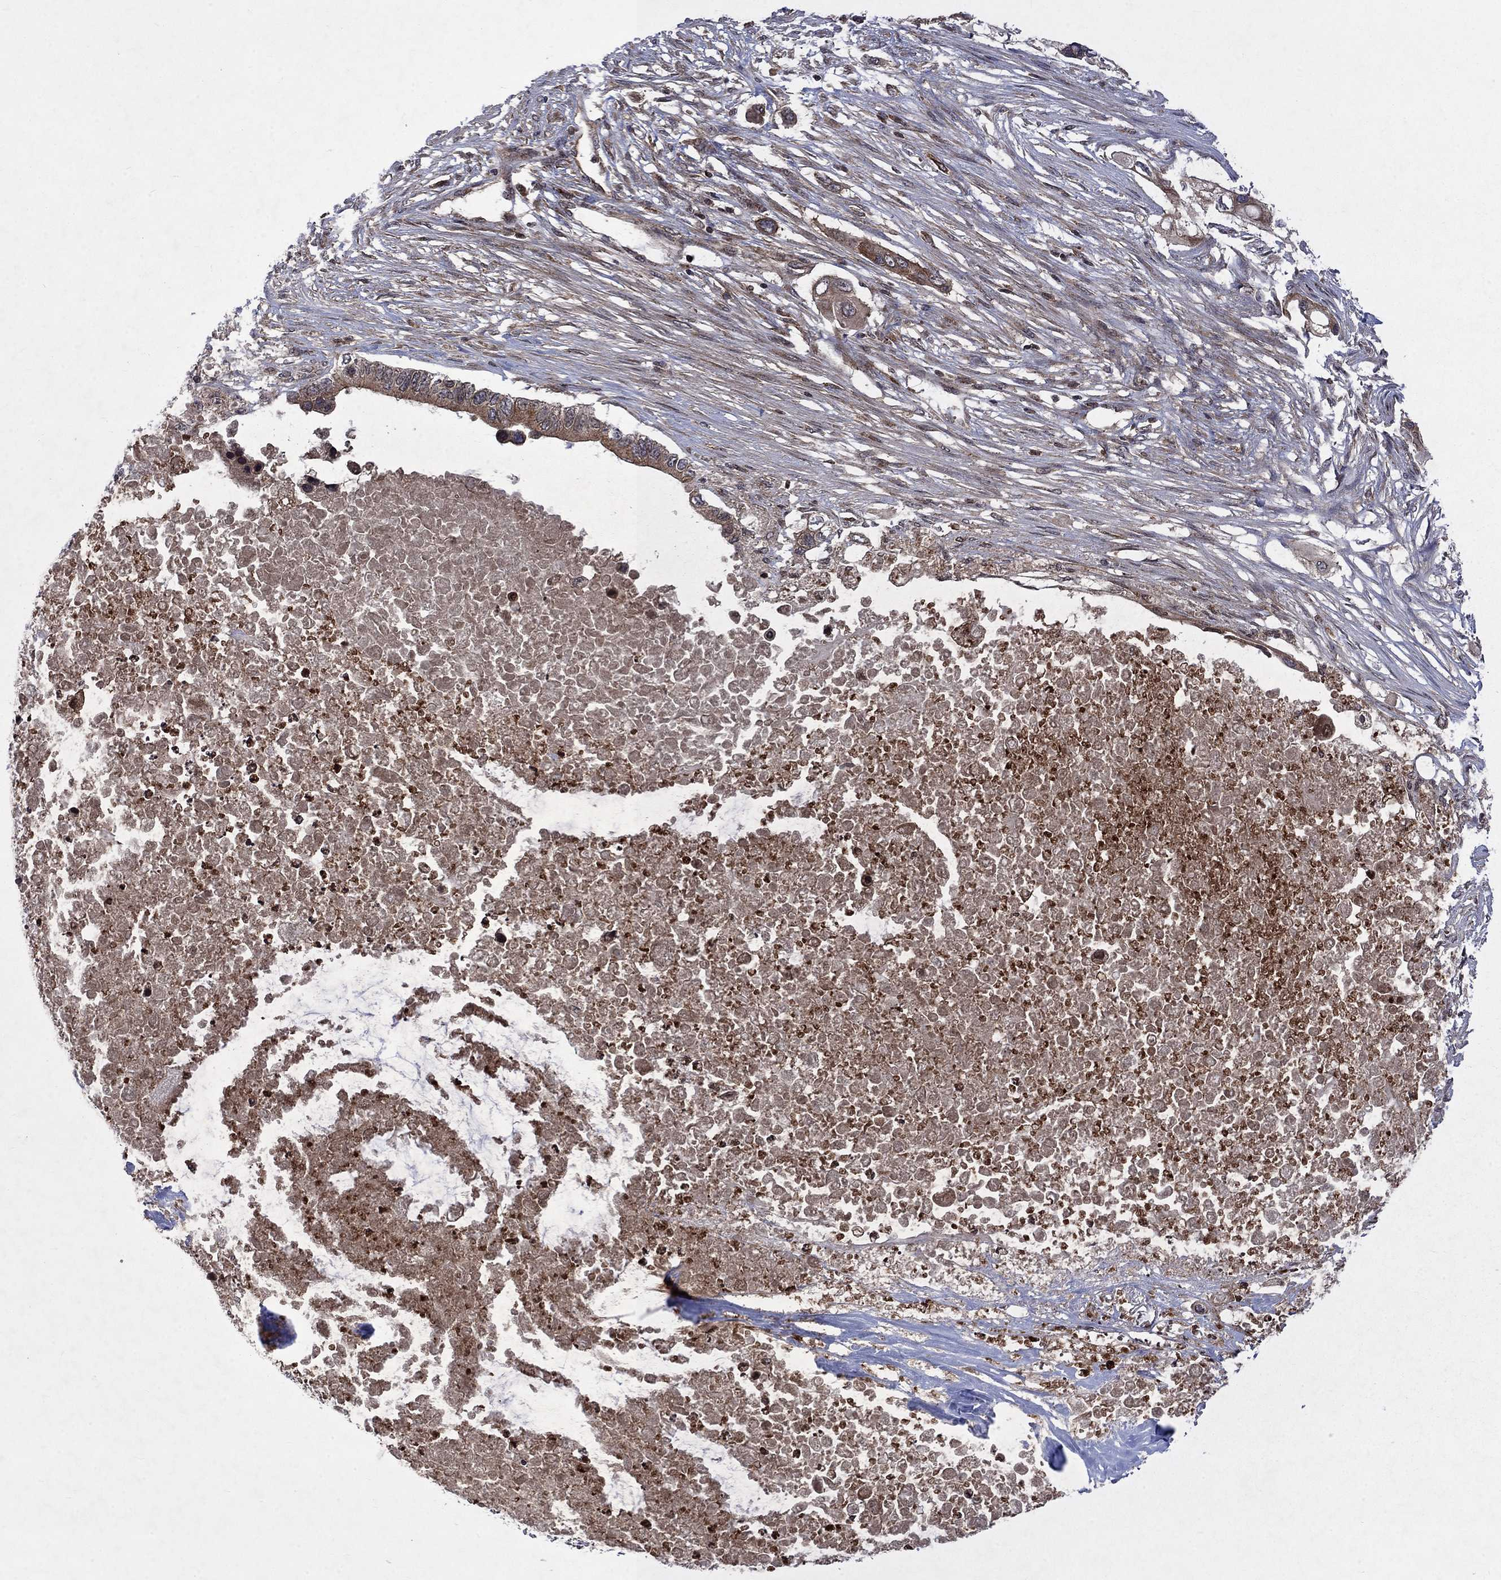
{"staining": {"intensity": "moderate", "quantity": ">75%", "location": "cytoplasmic/membranous"}, "tissue": "pancreatic cancer", "cell_type": "Tumor cells", "image_type": "cancer", "snomed": [{"axis": "morphology", "description": "Adenocarcinoma, NOS"}, {"axis": "topography", "description": "Pancreas"}], "caption": "A high-resolution micrograph shows immunohistochemistry staining of pancreatic cancer (adenocarcinoma), which displays moderate cytoplasmic/membranous expression in approximately >75% of tumor cells.", "gene": "TMEM33", "patient": {"sex": "female", "age": 63}}